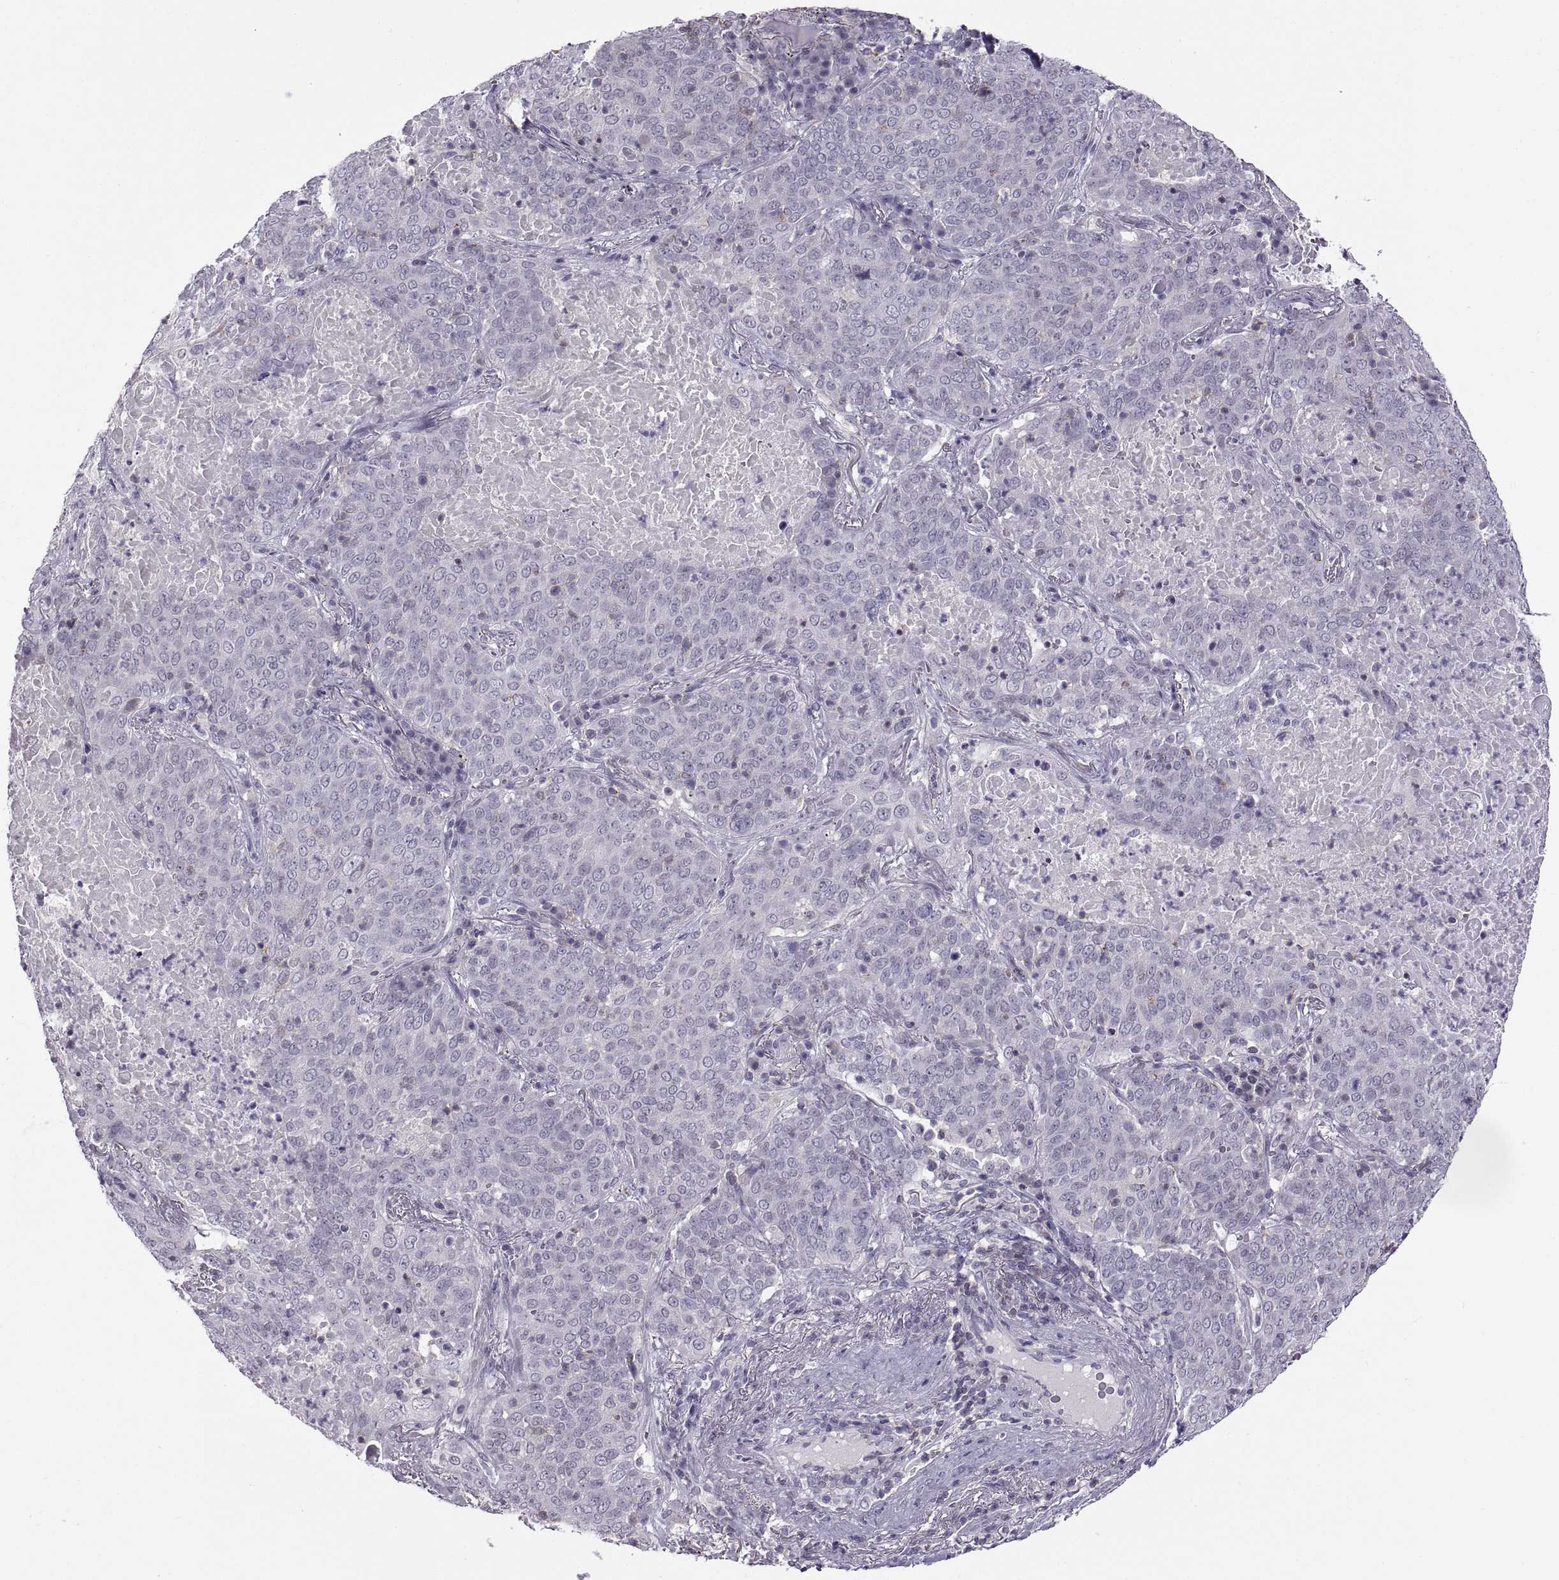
{"staining": {"intensity": "negative", "quantity": "none", "location": "none"}, "tissue": "lung cancer", "cell_type": "Tumor cells", "image_type": "cancer", "snomed": [{"axis": "morphology", "description": "Squamous cell carcinoma, NOS"}, {"axis": "topography", "description": "Lung"}], "caption": "A photomicrograph of lung cancer (squamous cell carcinoma) stained for a protein demonstrates no brown staining in tumor cells.", "gene": "TTC21A", "patient": {"sex": "male", "age": 82}}